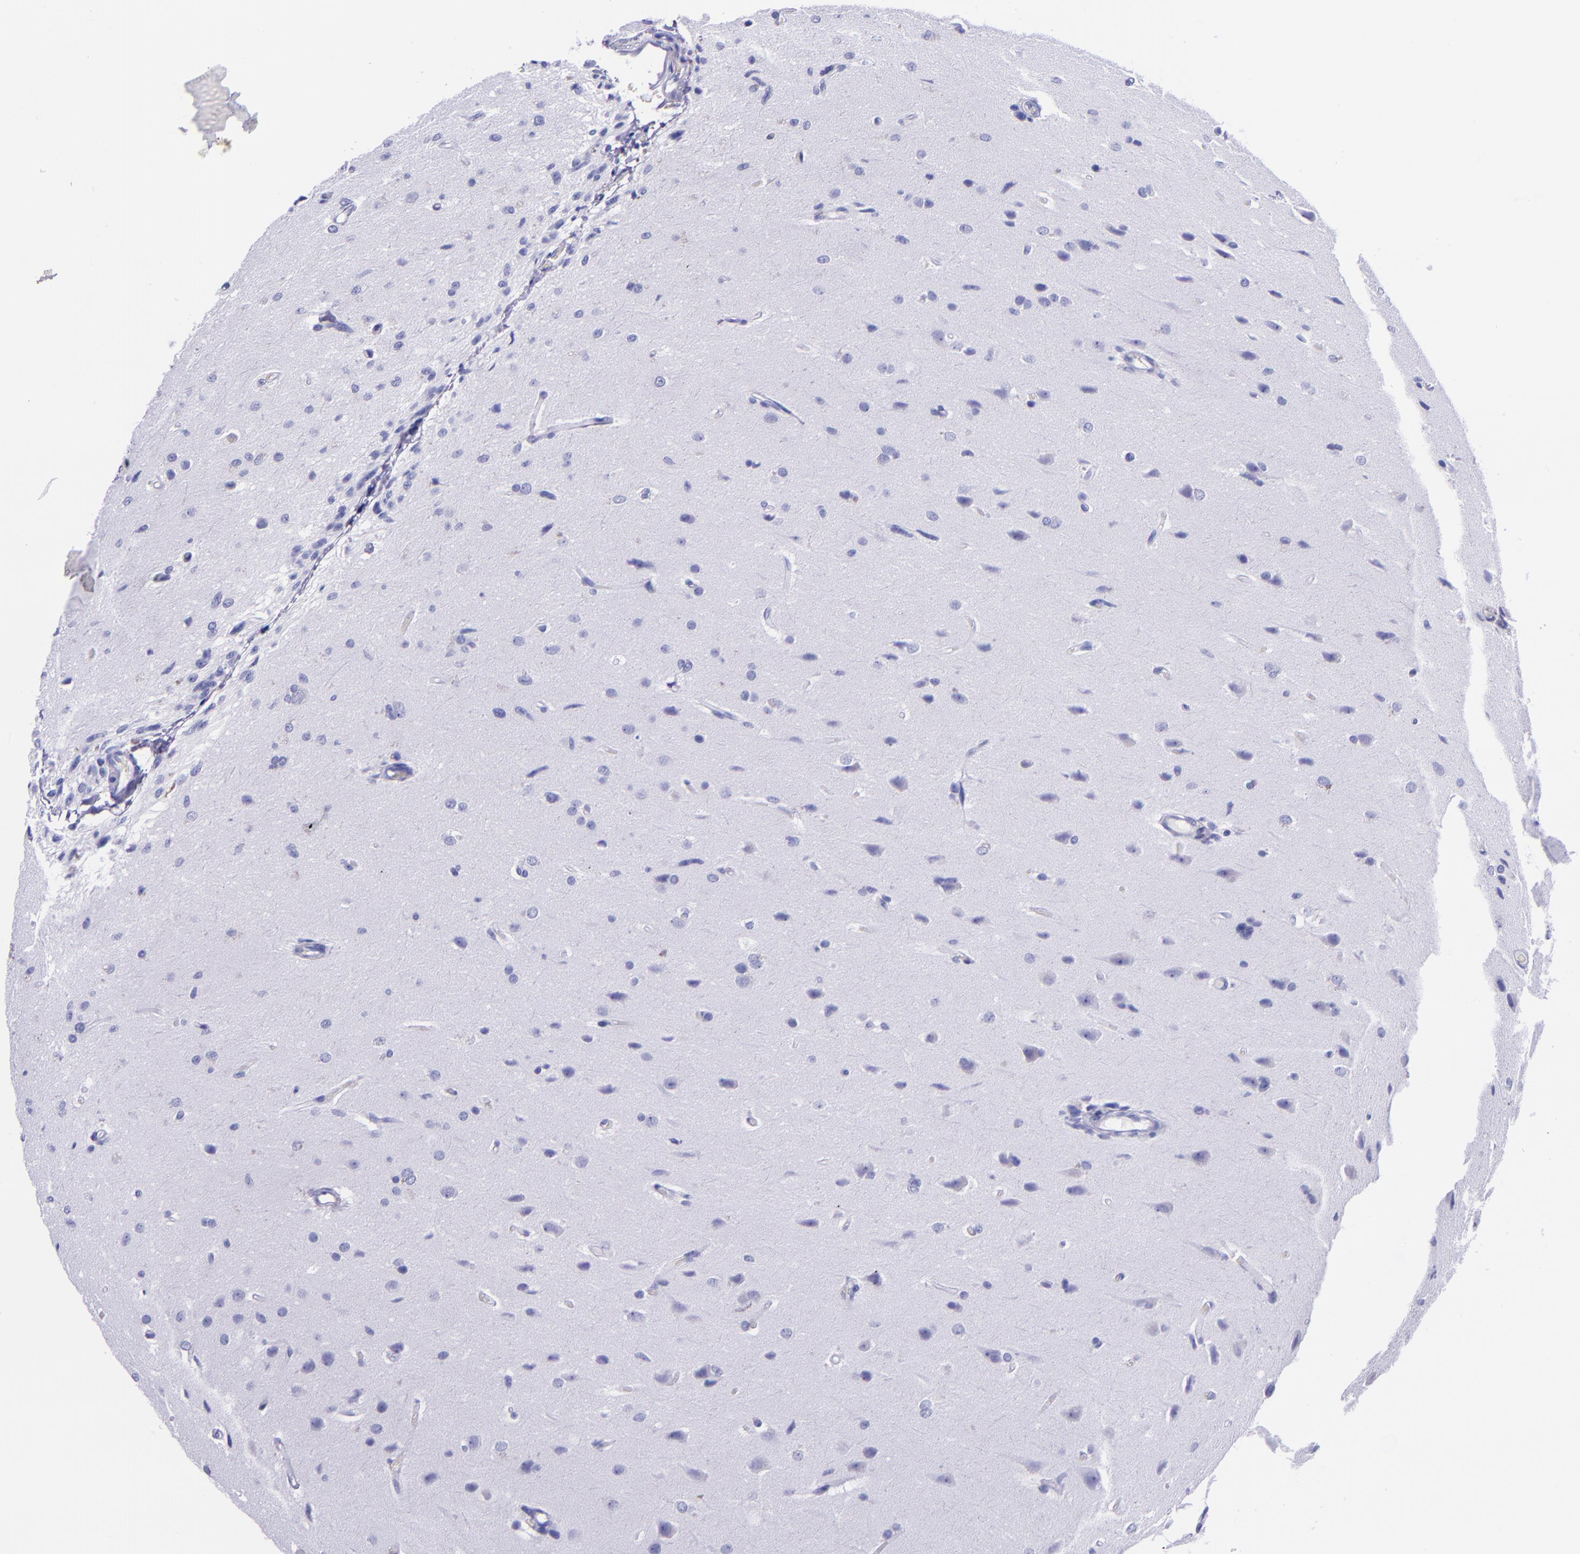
{"staining": {"intensity": "negative", "quantity": "none", "location": "none"}, "tissue": "glioma", "cell_type": "Tumor cells", "image_type": "cancer", "snomed": [{"axis": "morphology", "description": "Glioma, malignant, High grade"}, {"axis": "topography", "description": "Brain"}], "caption": "IHC histopathology image of neoplastic tissue: human high-grade glioma (malignant) stained with DAB exhibits no significant protein positivity in tumor cells. Brightfield microscopy of immunohistochemistry stained with DAB (brown) and hematoxylin (blue), captured at high magnification.", "gene": "SLPI", "patient": {"sex": "male", "age": 68}}